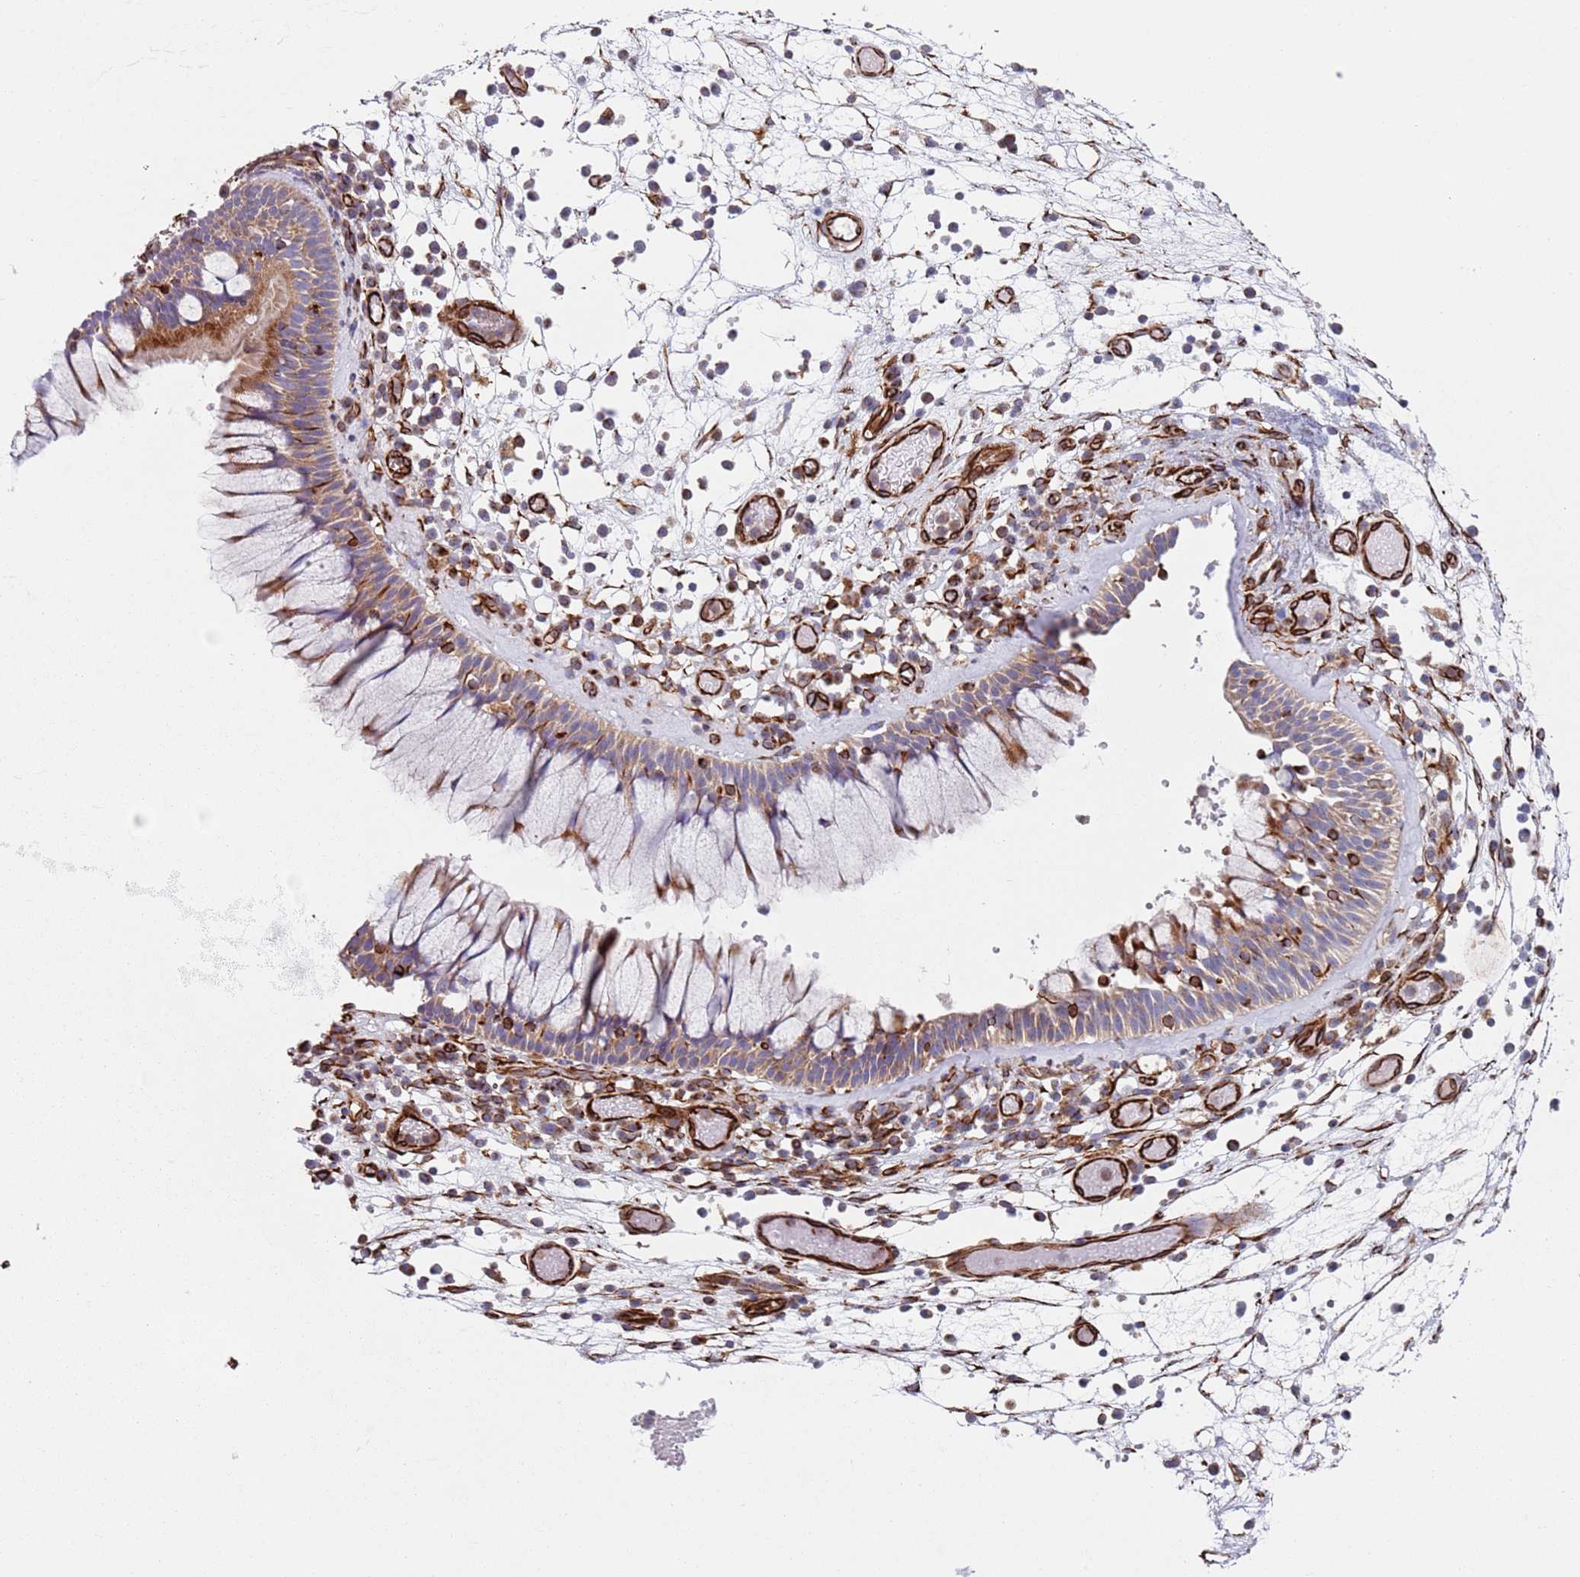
{"staining": {"intensity": "moderate", "quantity": ">75%", "location": "cytoplasmic/membranous"}, "tissue": "nasopharynx", "cell_type": "Respiratory epithelial cells", "image_type": "normal", "snomed": [{"axis": "morphology", "description": "Normal tissue, NOS"}, {"axis": "morphology", "description": "Inflammation, NOS"}, {"axis": "topography", "description": "Nasopharynx"}], "caption": "Benign nasopharynx demonstrates moderate cytoplasmic/membranous positivity in about >75% of respiratory epithelial cells Nuclei are stained in blue..", "gene": "SNAPIN", "patient": {"sex": "male", "age": 70}}